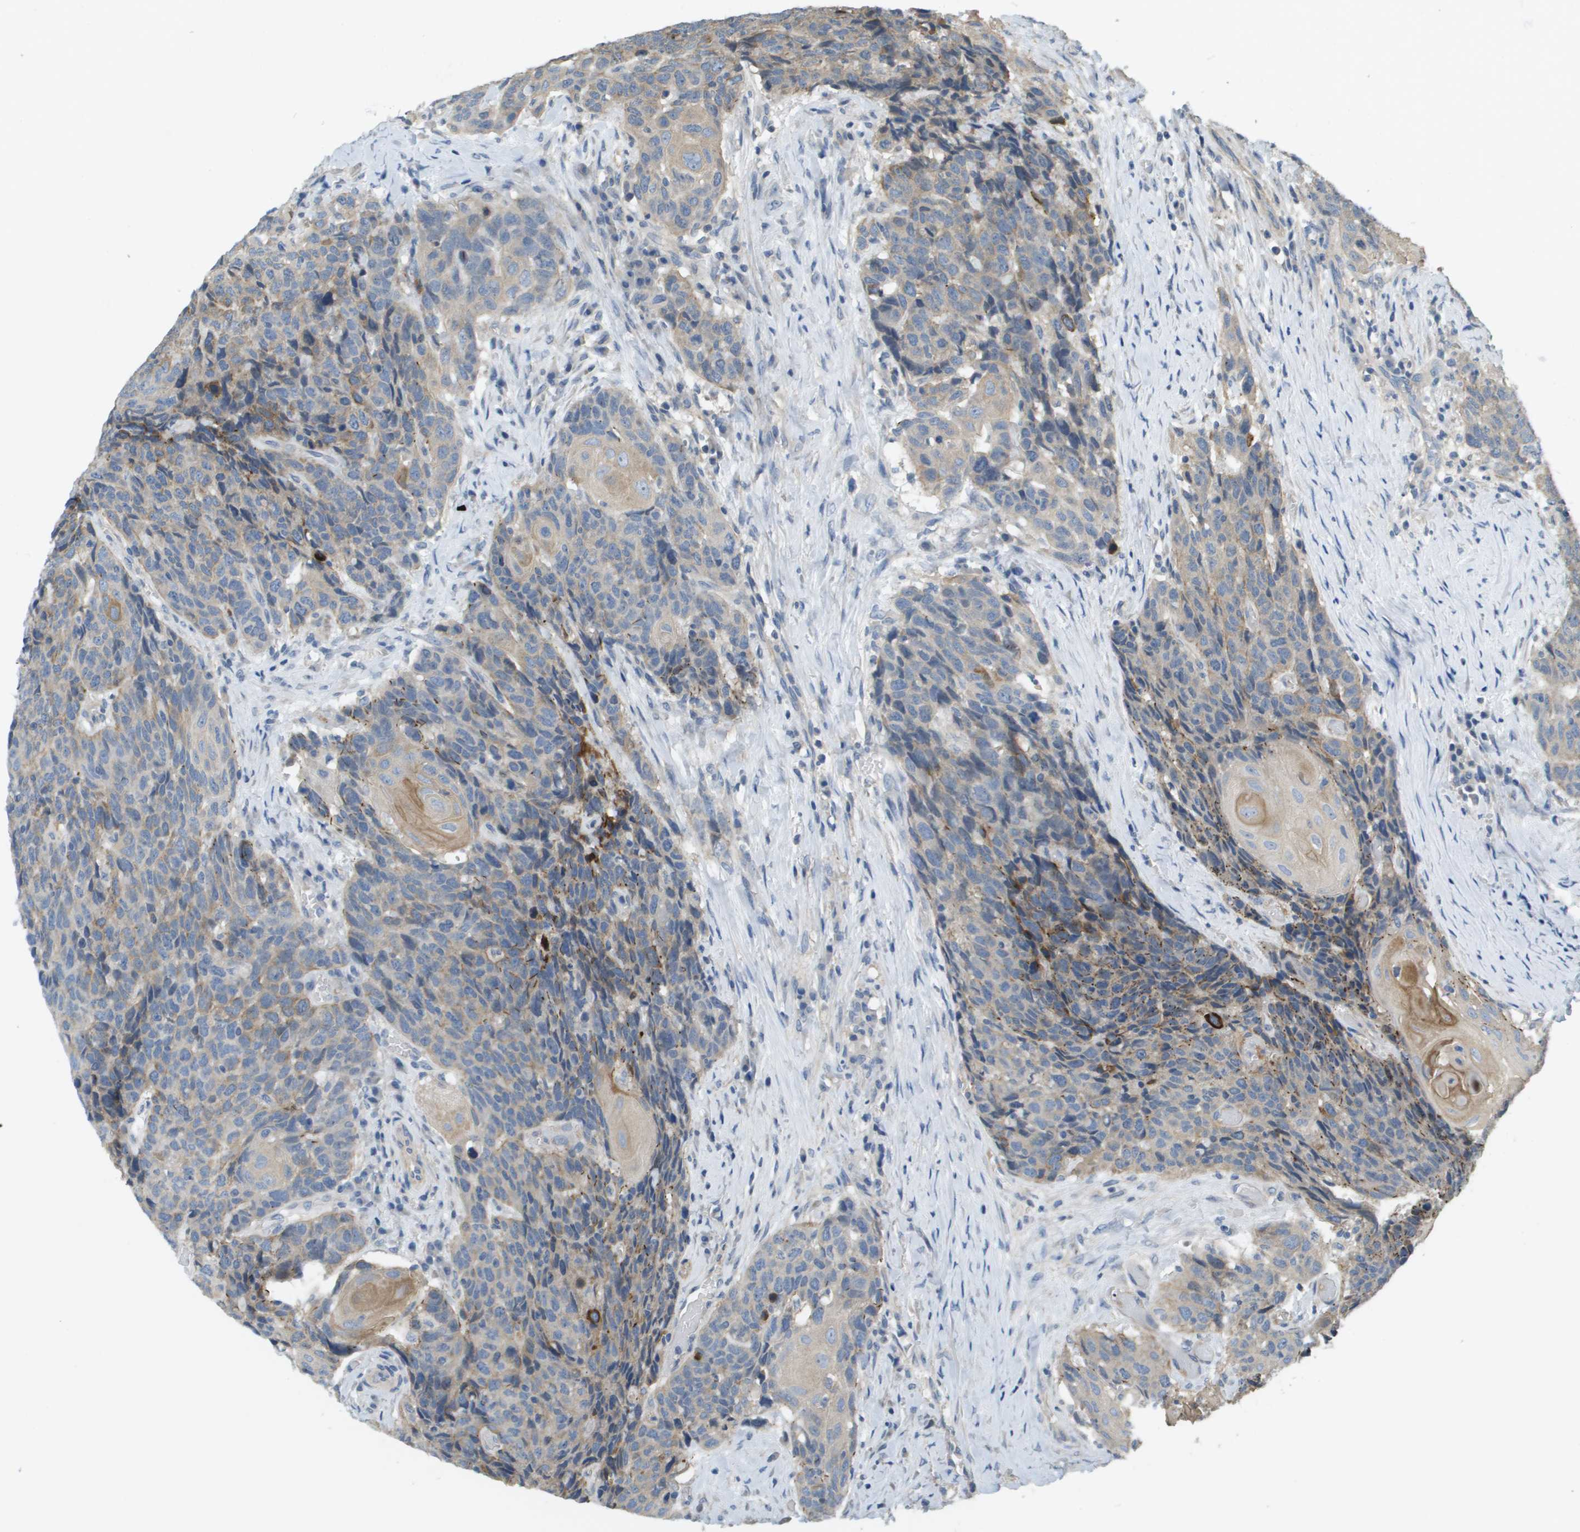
{"staining": {"intensity": "moderate", "quantity": "<25%", "location": "cytoplasmic/membranous"}, "tissue": "head and neck cancer", "cell_type": "Tumor cells", "image_type": "cancer", "snomed": [{"axis": "morphology", "description": "Squamous cell carcinoma, NOS"}, {"axis": "topography", "description": "Head-Neck"}], "caption": "A low amount of moderate cytoplasmic/membranous positivity is seen in approximately <25% of tumor cells in head and neck squamous cell carcinoma tissue.", "gene": "KRT23", "patient": {"sex": "male", "age": 66}}